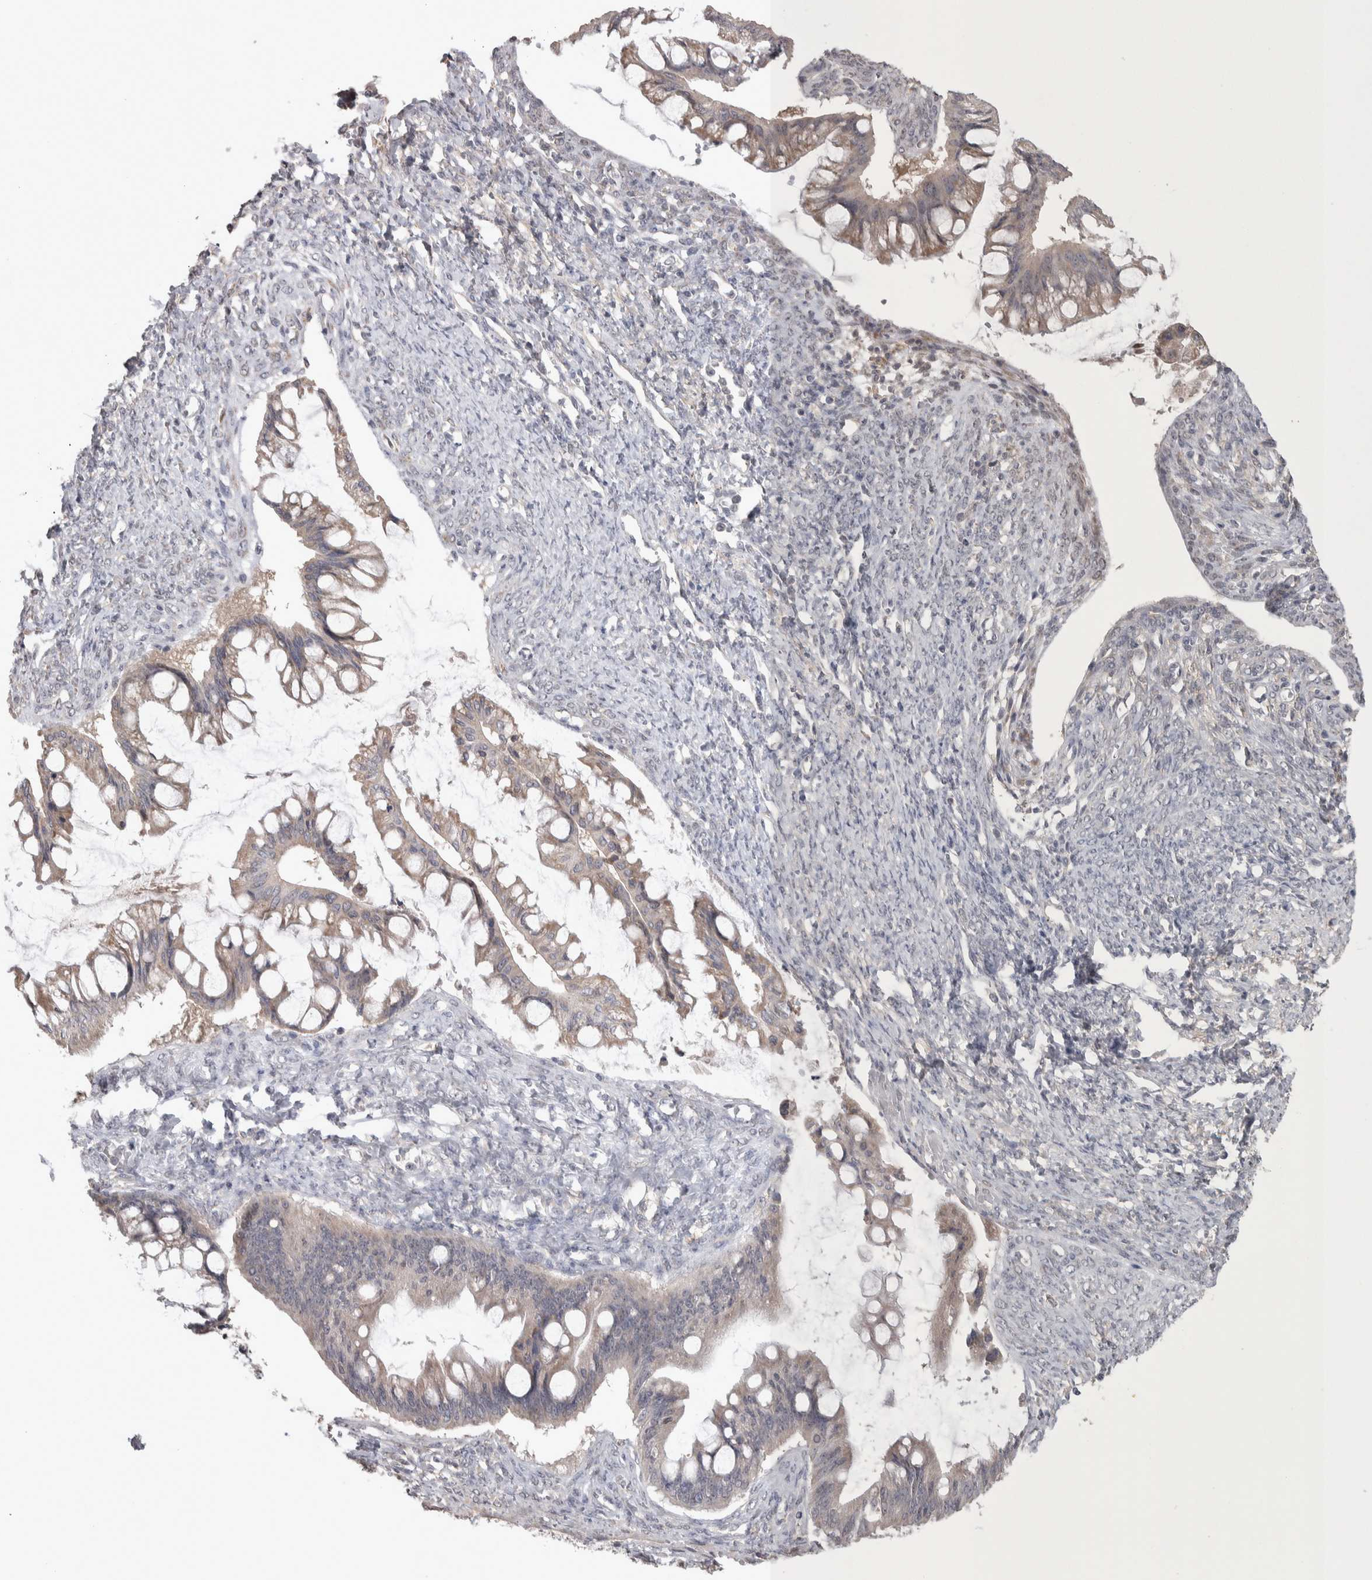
{"staining": {"intensity": "weak", "quantity": ">75%", "location": "cytoplasmic/membranous"}, "tissue": "ovarian cancer", "cell_type": "Tumor cells", "image_type": "cancer", "snomed": [{"axis": "morphology", "description": "Cystadenocarcinoma, mucinous, NOS"}, {"axis": "topography", "description": "Ovary"}], "caption": "DAB immunohistochemical staining of ovarian cancer (mucinous cystadenocarcinoma) exhibits weak cytoplasmic/membranous protein positivity in approximately >75% of tumor cells.", "gene": "CUL2", "patient": {"sex": "female", "age": 73}}